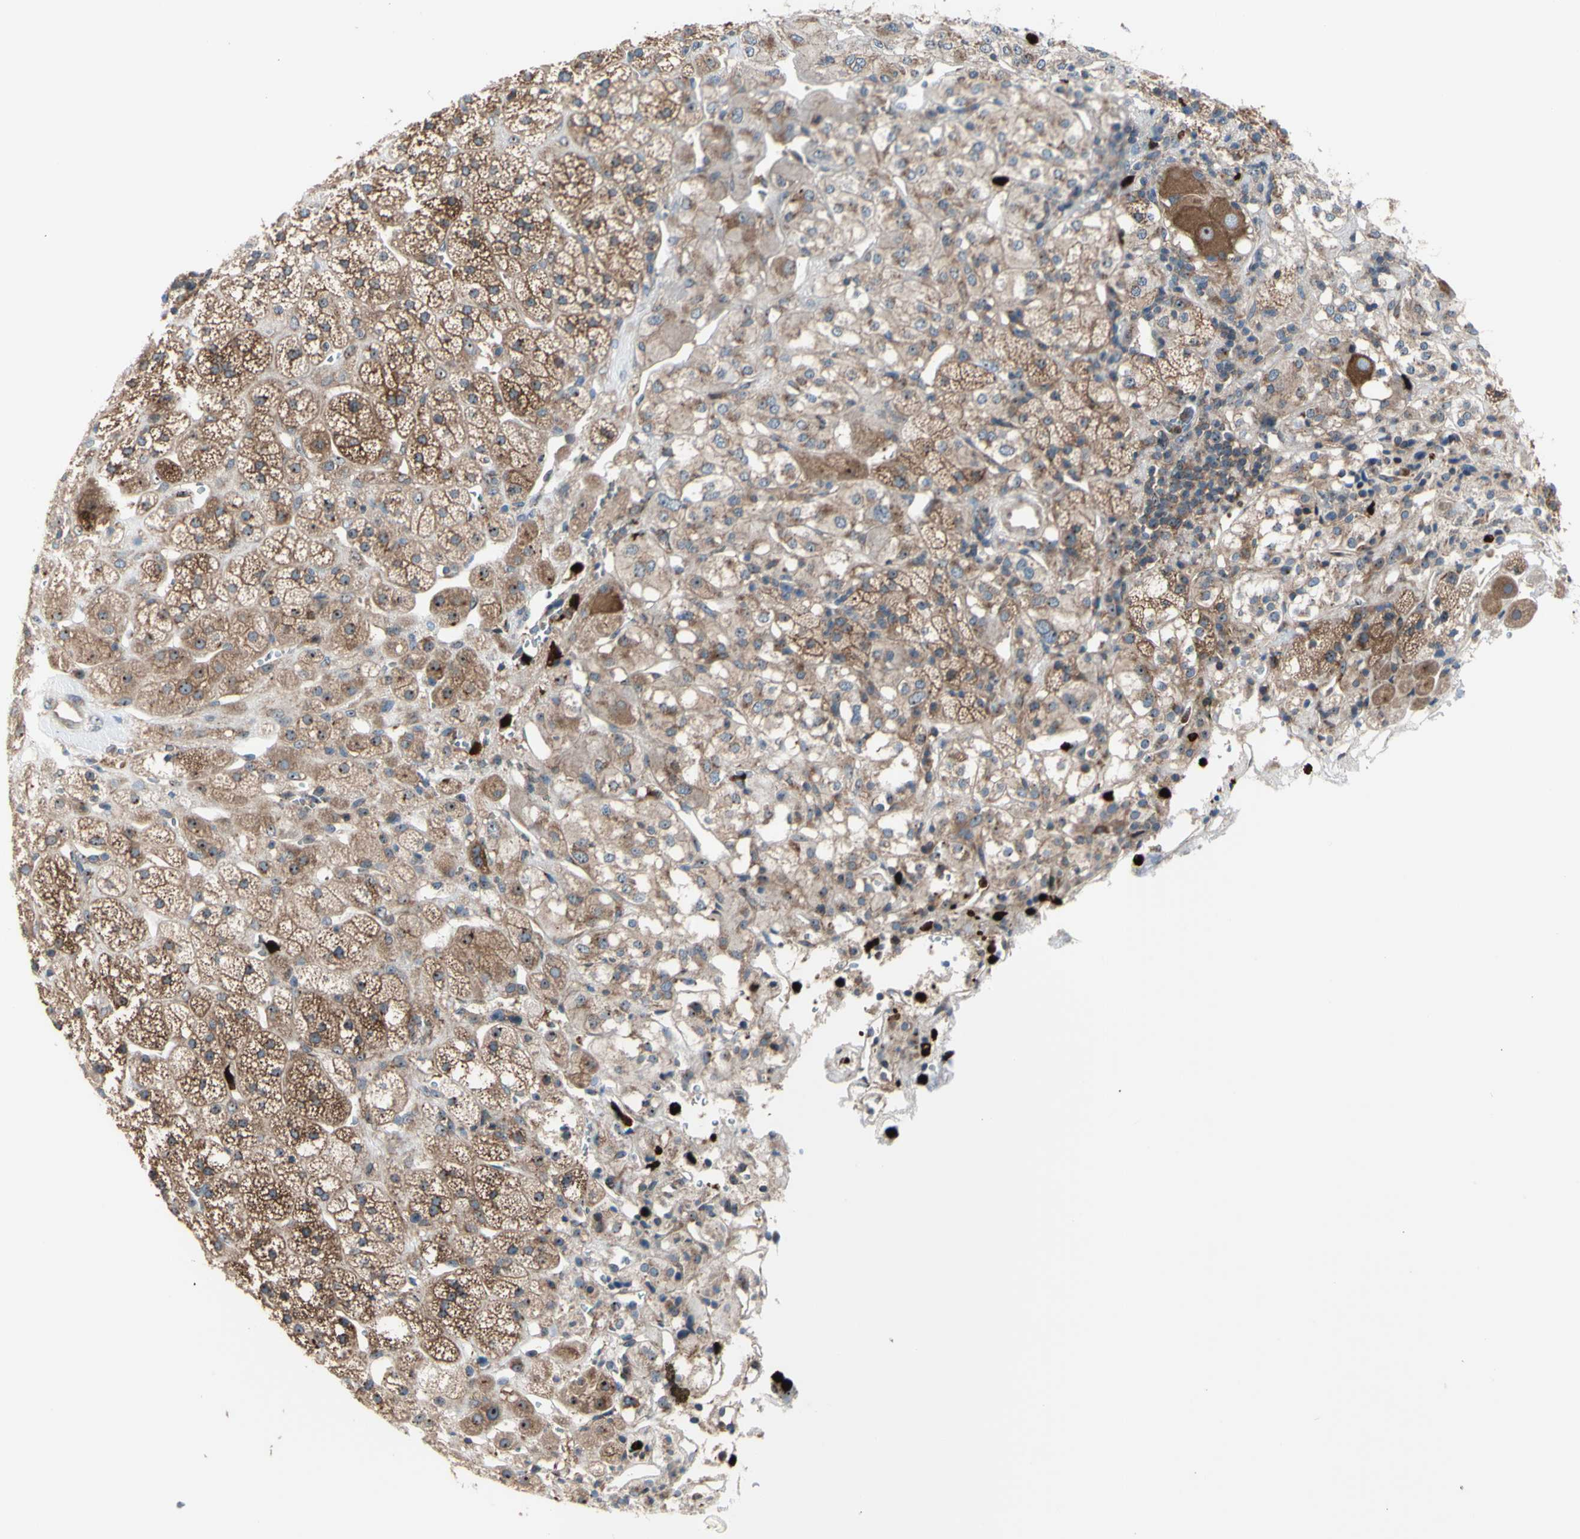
{"staining": {"intensity": "strong", "quantity": ">75%", "location": "cytoplasmic/membranous,nuclear"}, "tissue": "adrenal gland", "cell_type": "Glandular cells", "image_type": "normal", "snomed": [{"axis": "morphology", "description": "Normal tissue, NOS"}, {"axis": "topography", "description": "Adrenal gland"}], "caption": "High-magnification brightfield microscopy of normal adrenal gland stained with DAB (brown) and counterstained with hematoxylin (blue). glandular cells exhibit strong cytoplasmic/membranous,nuclear staining is present in about>75% of cells. The protein of interest is stained brown, and the nuclei are stained in blue (DAB IHC with brightfield microscopy, high magnification).", "gene": "USP9X", "patient": {"sex": "male", "age": 56}}